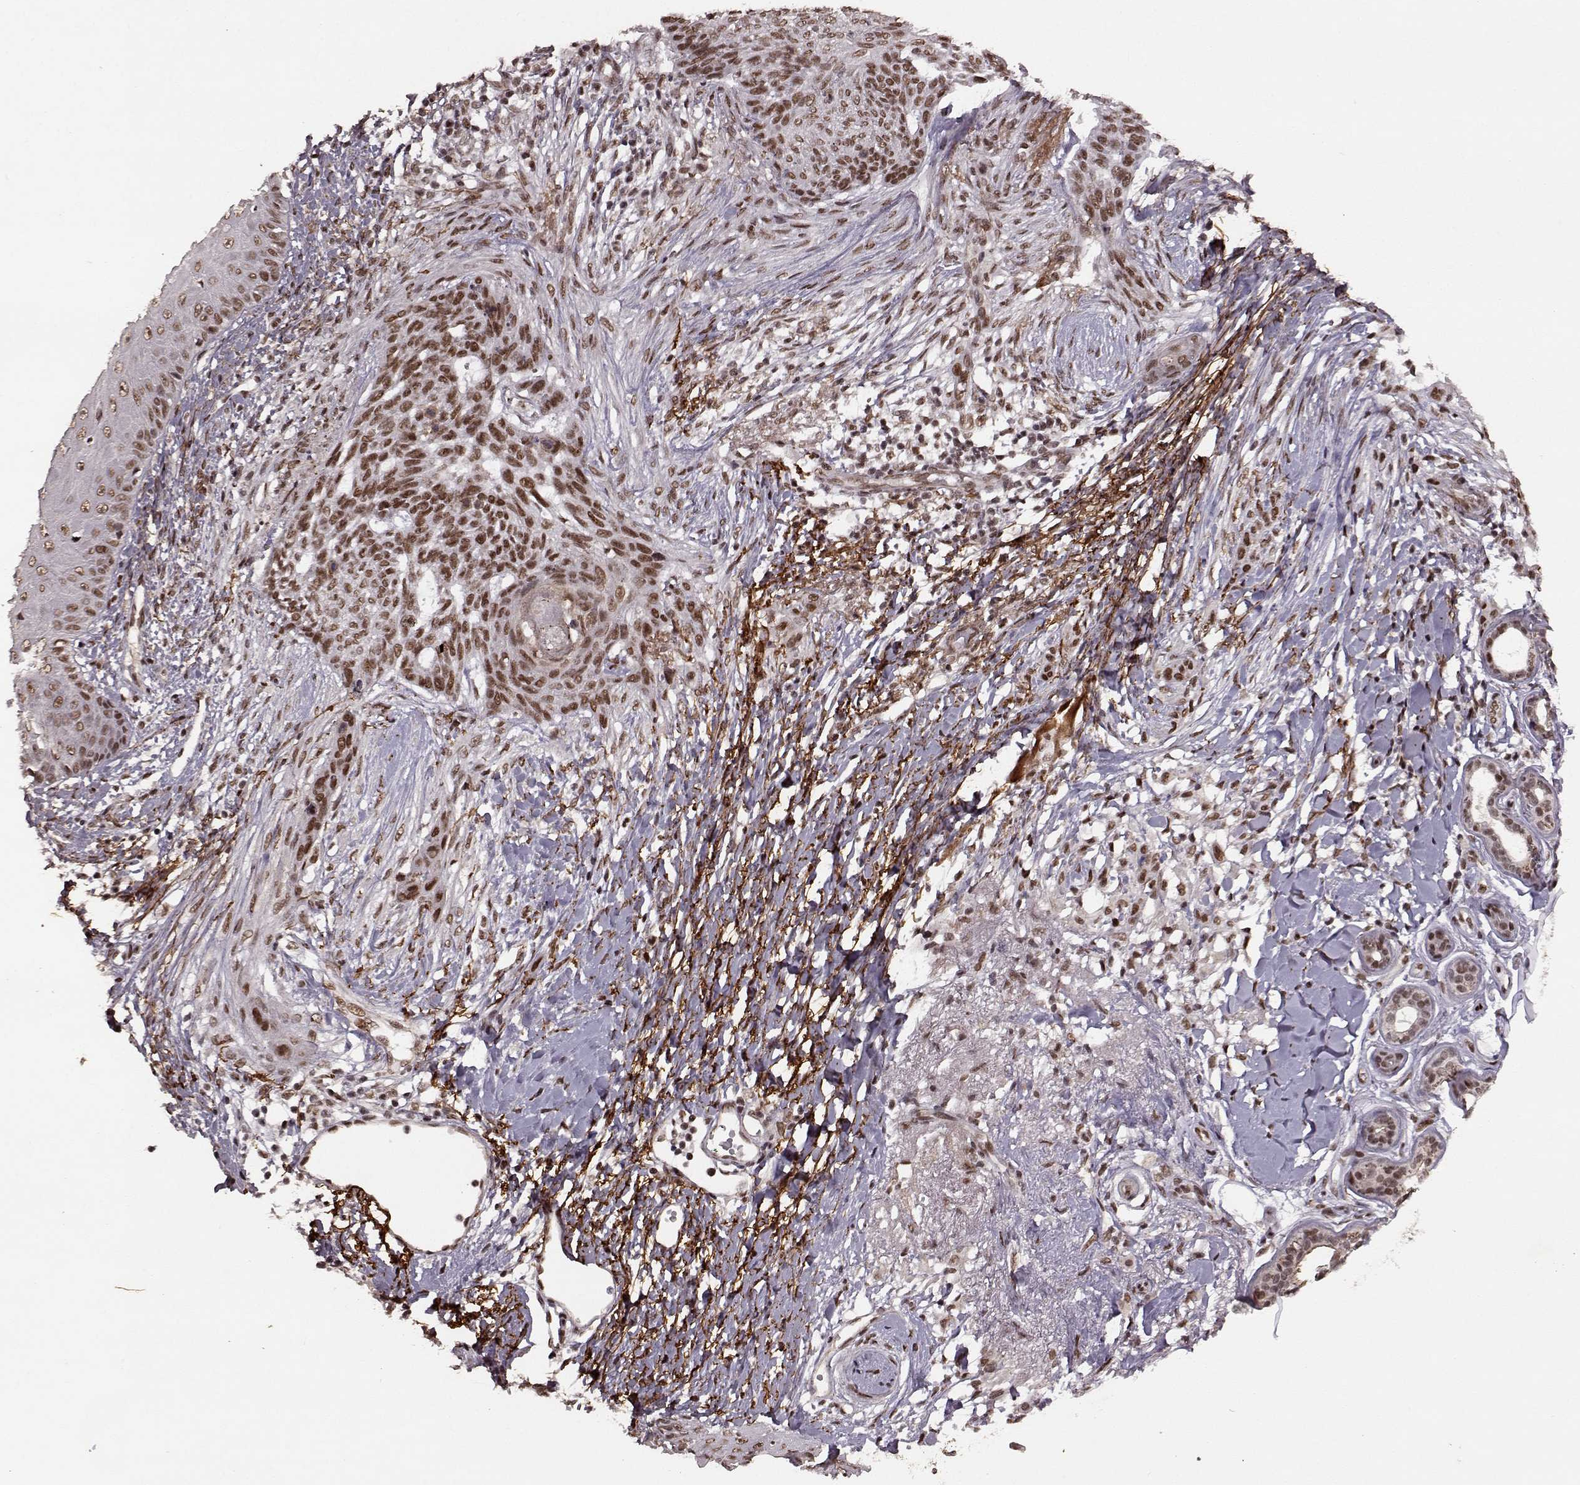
{"staining": {"intensity": "moderate", "quantity": ">75%", "location": "nuclear"}, "tissue": "skin cancer", "cell_type": "Tumor cells", "image_type": "cancer", "snomed": [{"axis": "morphology", "description": "Normal tissue, NOS"}, {"axis": "morphology", "description": "Basal cell carcinoma"}, {"axis": "topography", "description": "Skin"}], "caption": "This photomicrograph exhibits immunohistochemistry (IHC) staining of human skin basal cell carcinoma, with medium moderate nuclear positivity in approximately >75% of tumor cells.", "gene": "RRAGD", "patient": {"sex": "male", "age": 84}}